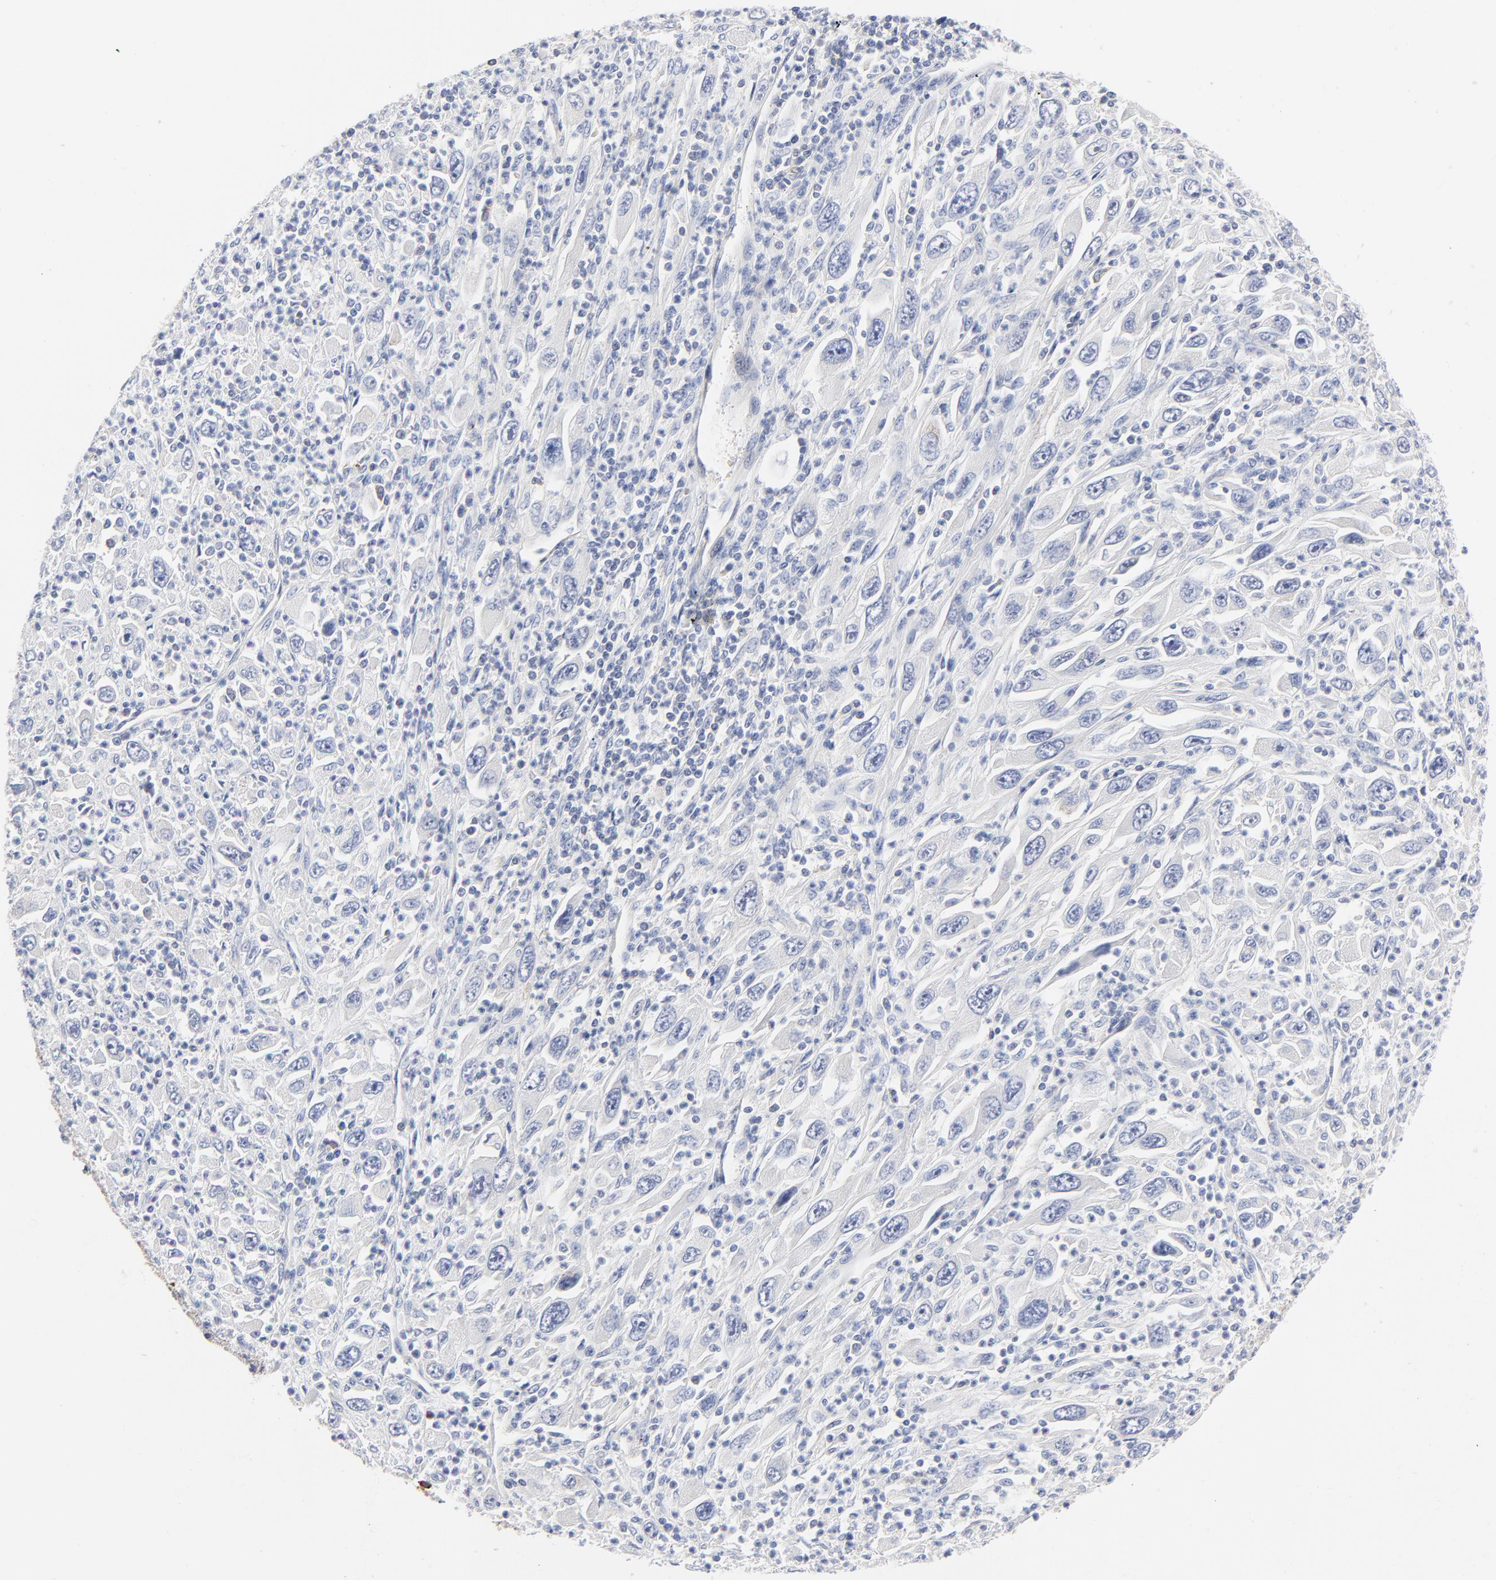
{"staining": {"intensity": "moderate", "quantity": ">75%", "location": "cytoplasmic/membranous"}, "tissue": "melanoma", "cell_type": "Tumor cells", "image_type": "cancer", "snomed": [{"axis": "morphology", "description": "Malignant melanoma, Metastatic site"}, {"axis": "topography", "description": "Skin"}], "caption": "Immunohistochemical staining of human malignant melanoma (metastatic site) exhibits medium levels of moderate cytoplasmic/membranous protein staining in about >75% of tumor cells. (DAB (3,3'-diaminobenzidine) = brown stain, brightfield microscopy at high magnification).", "gene": "CD2AP", "patient": {"sex": "female", "age": 56}}